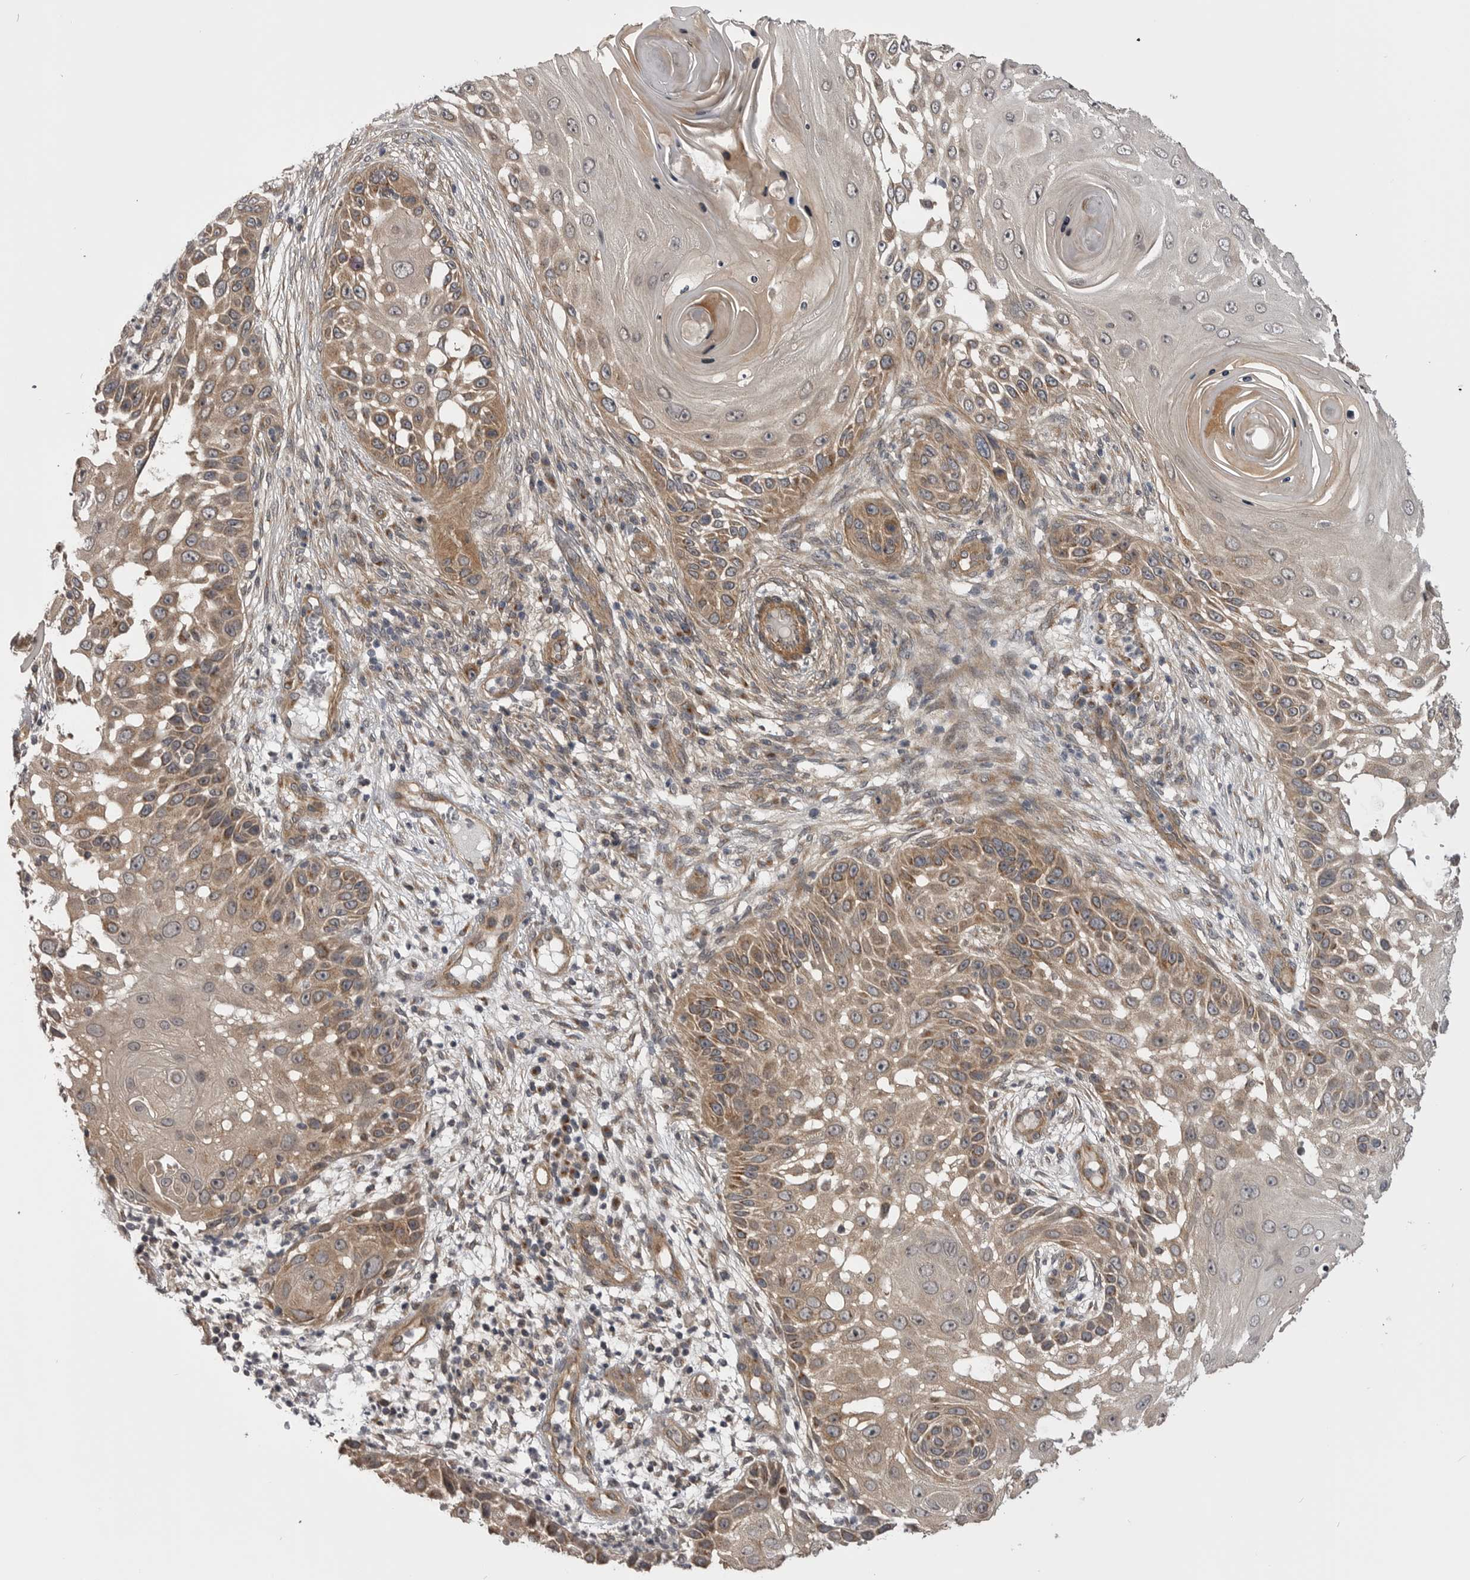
{"staining": {"intensity": "moderate", "quantity": ">75%", "location": "cytoplasmic/membranous"}, "tissue": "skin cancer", "cell_type": "Tumor cells", "image_type": "cancer", "snomed": [{"axis": "morphology", "description": "Squamous cell carcinoma, NOS"}, {"axis": "topography", "description": "Skin"}], "caption": "An immunohistochemistry (IHC) histopathology image of tumor tissue is shown. Protein staining in brown highlights moderate cytoplasmic/membranous positivity in skin cancer within tumor cells. (IHC, brightfield microscopy, high magnification).", "gene": "PDCL", "patient": {"sex": "female", "age": 44}}